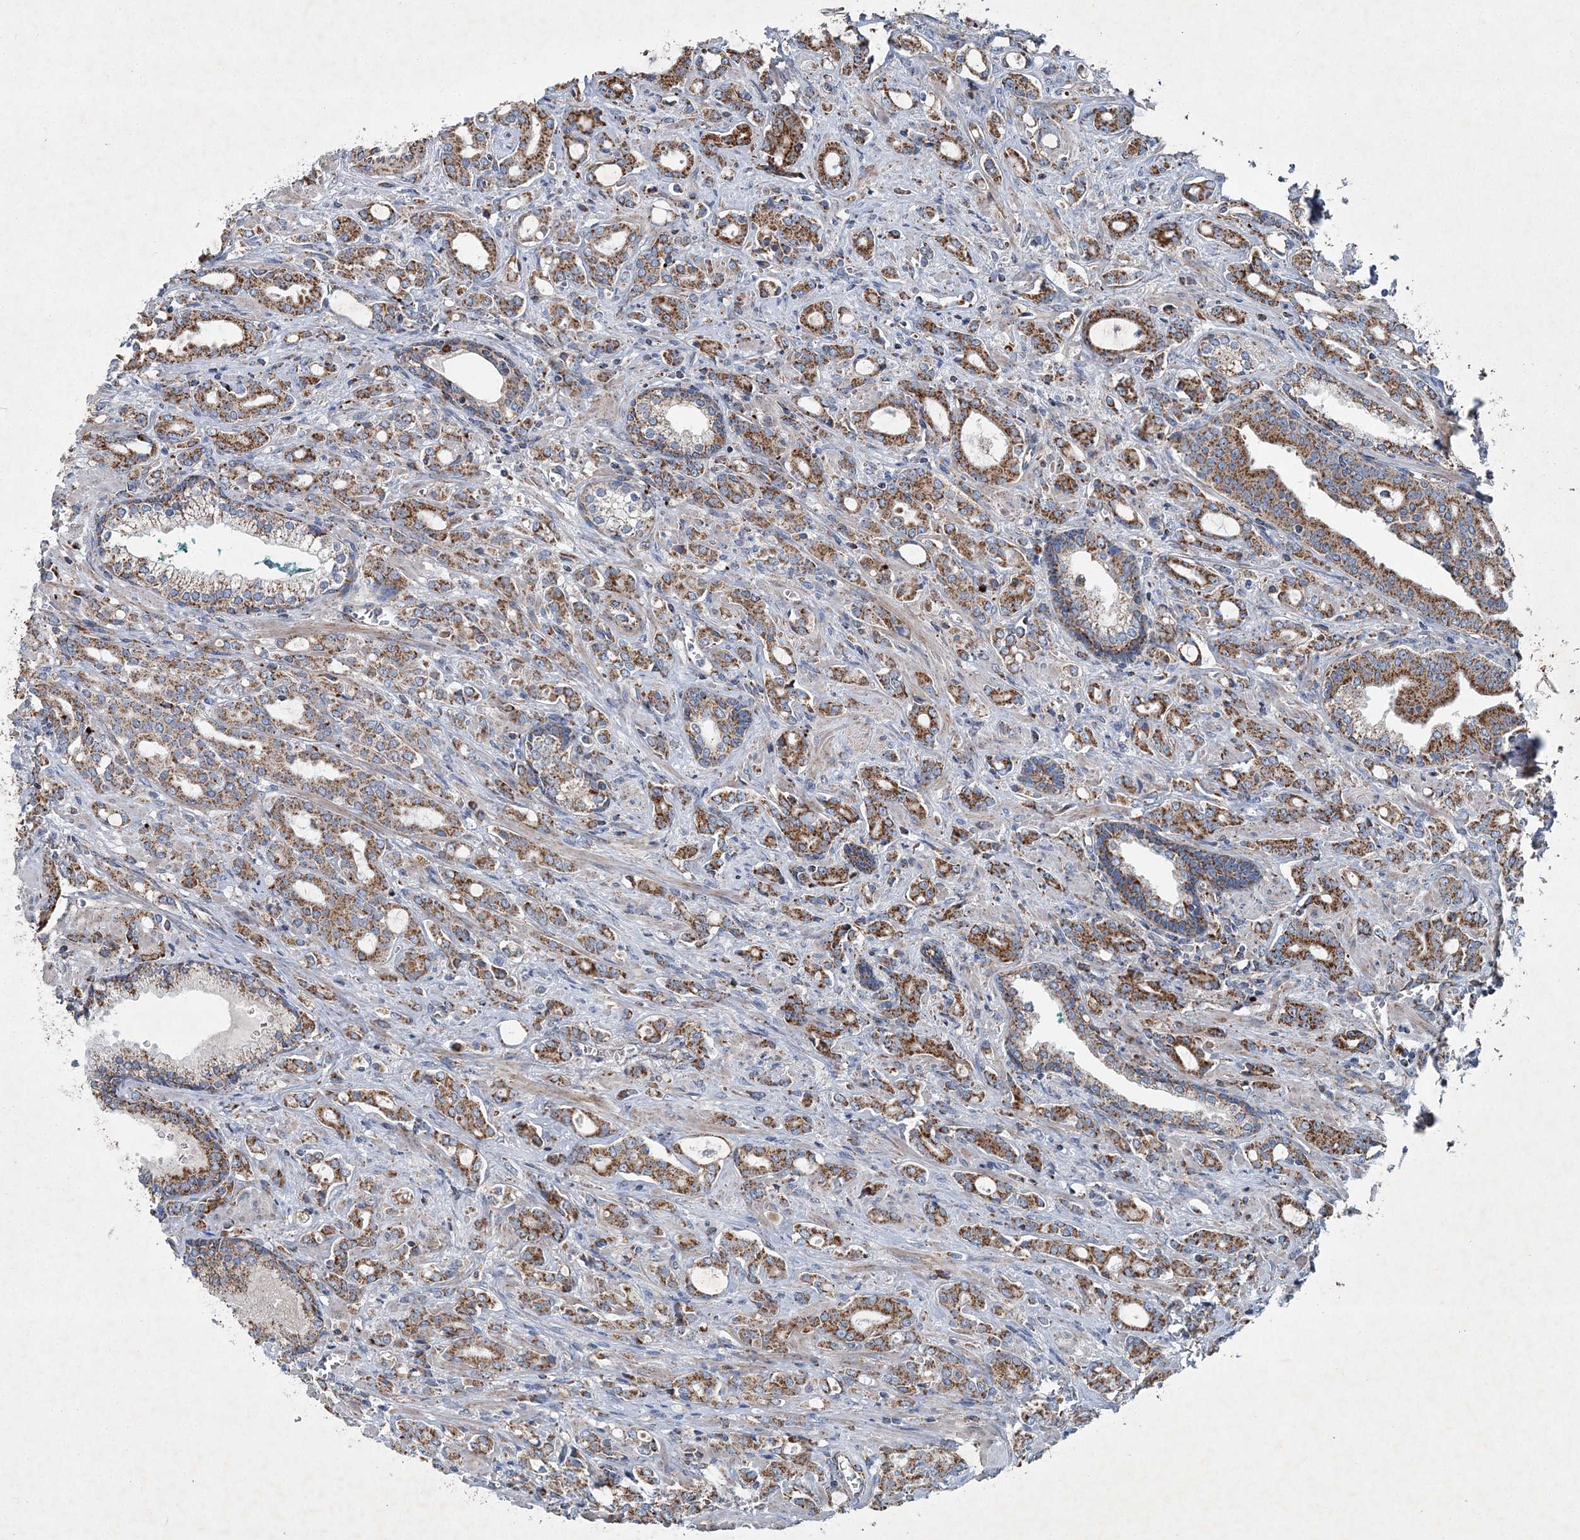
{"staining": {"intensity": "moderate", "quantity": ">75%", "location": "cytoplasmic/membranous"}, "tissue": "prostate cancer", "cell_type": "Tumor cells", "image_type": "cancer", "snomed": [{"axis": "morphology", "description": "Adenocarcinoma, High grade"}, {"axis": "topography", "description": "Prostate"}], "caption": "Immunohistochemical staining of adenocarcinoma (high-grade) (prostate) exhibits medium levels of moderate cytoplasmic/membranous protein expression in about >75% of tumor cells.", "gene": "SPAG16", "patient": {"sex": "male", "age": 72}}